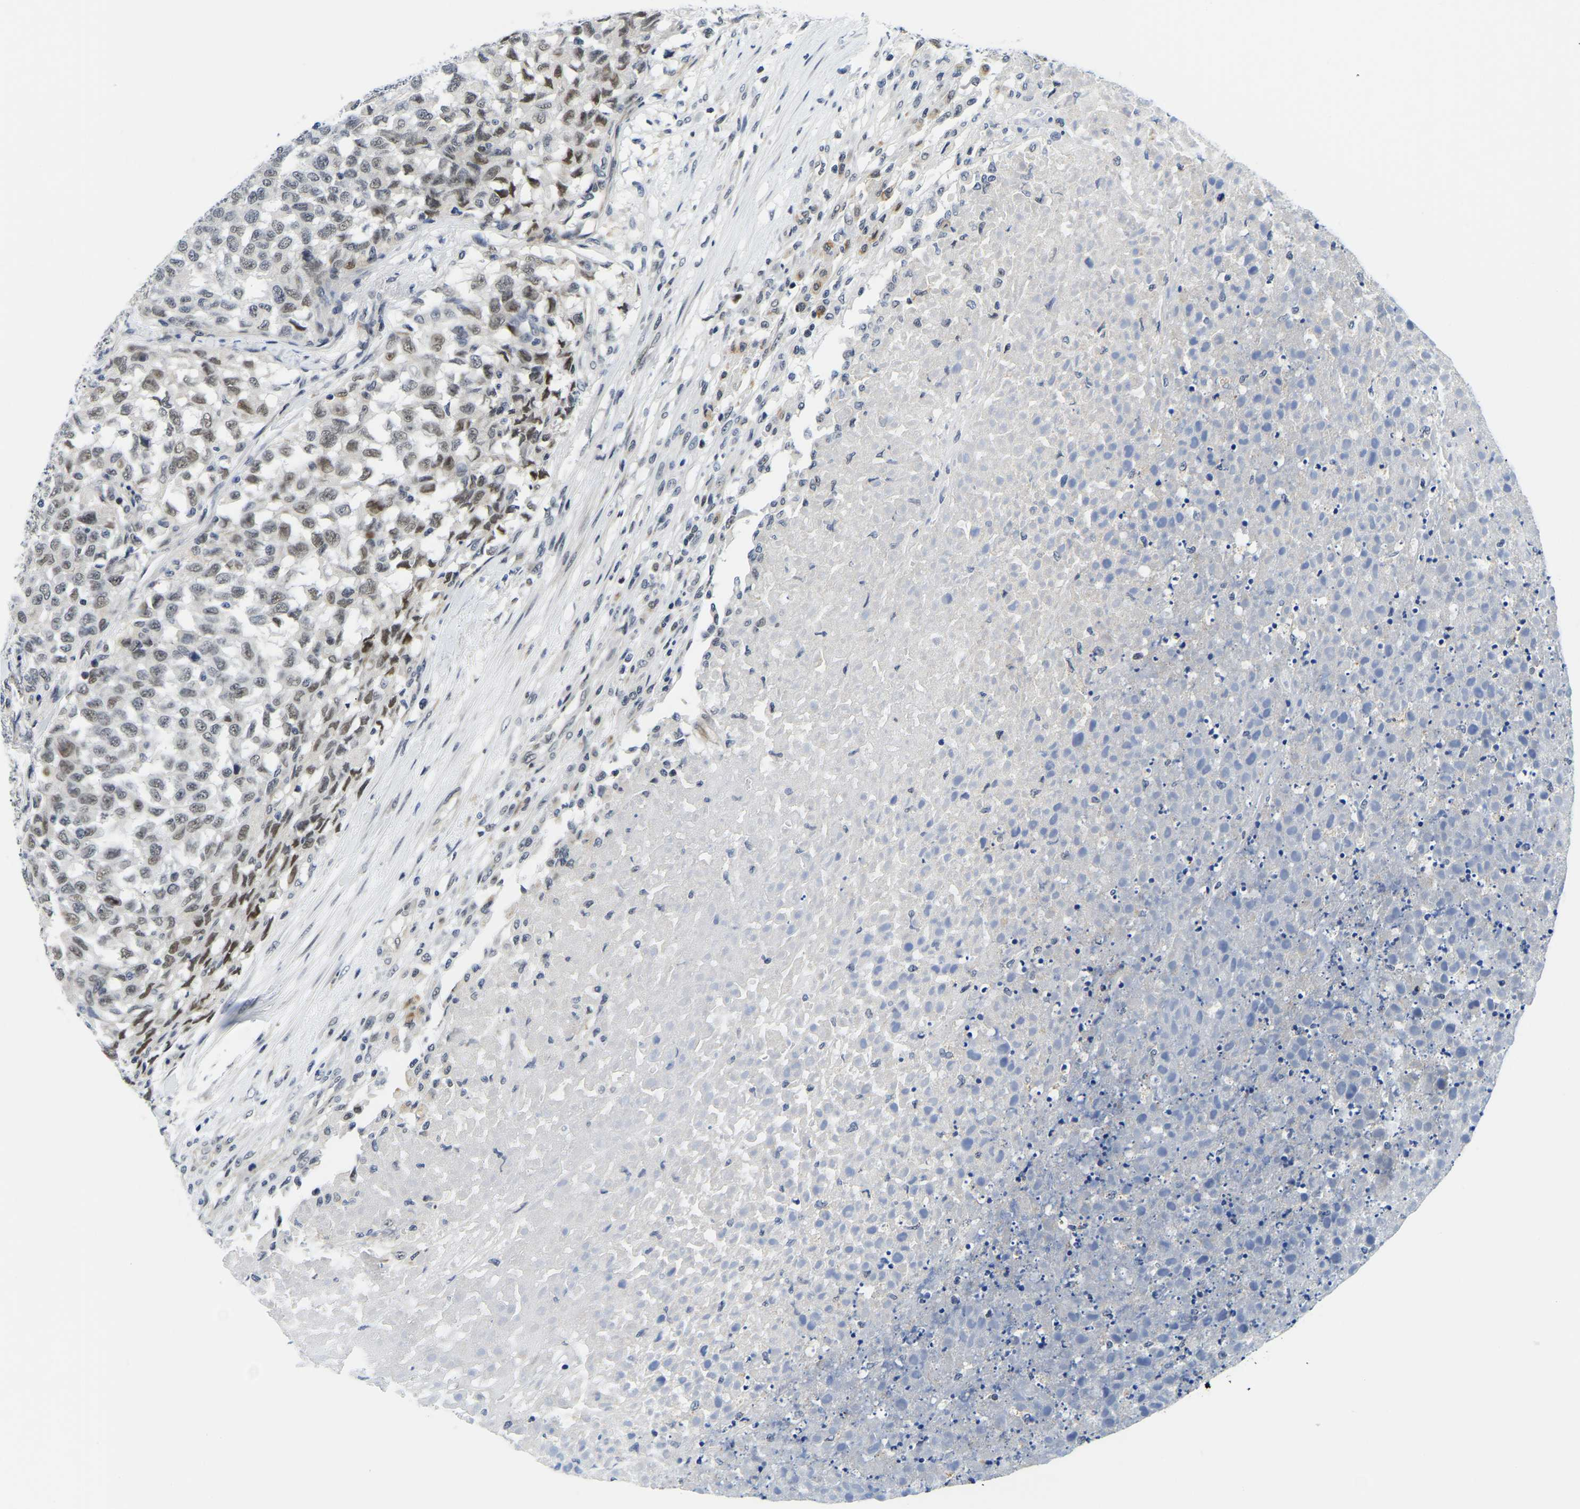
{"staining": {"intensity": "weak", "quantity": "25%-75%", "location": "nuclear"}, "tissue": "testis cancer", "cell_type": "Tumor cells", "image_type": "cancer", "snomed": [{"axis": "morphology", "description": "Seminoma, NOS"}, {"axis": "topography", "description": "Testis"}], "caption": "Protein expression analysis of testis seminoma displays weak nuclear staining in about 25%-75% of tumor cells.", "gene": "POLDIP3", "patient": {"sex": "male", "age": 59}}